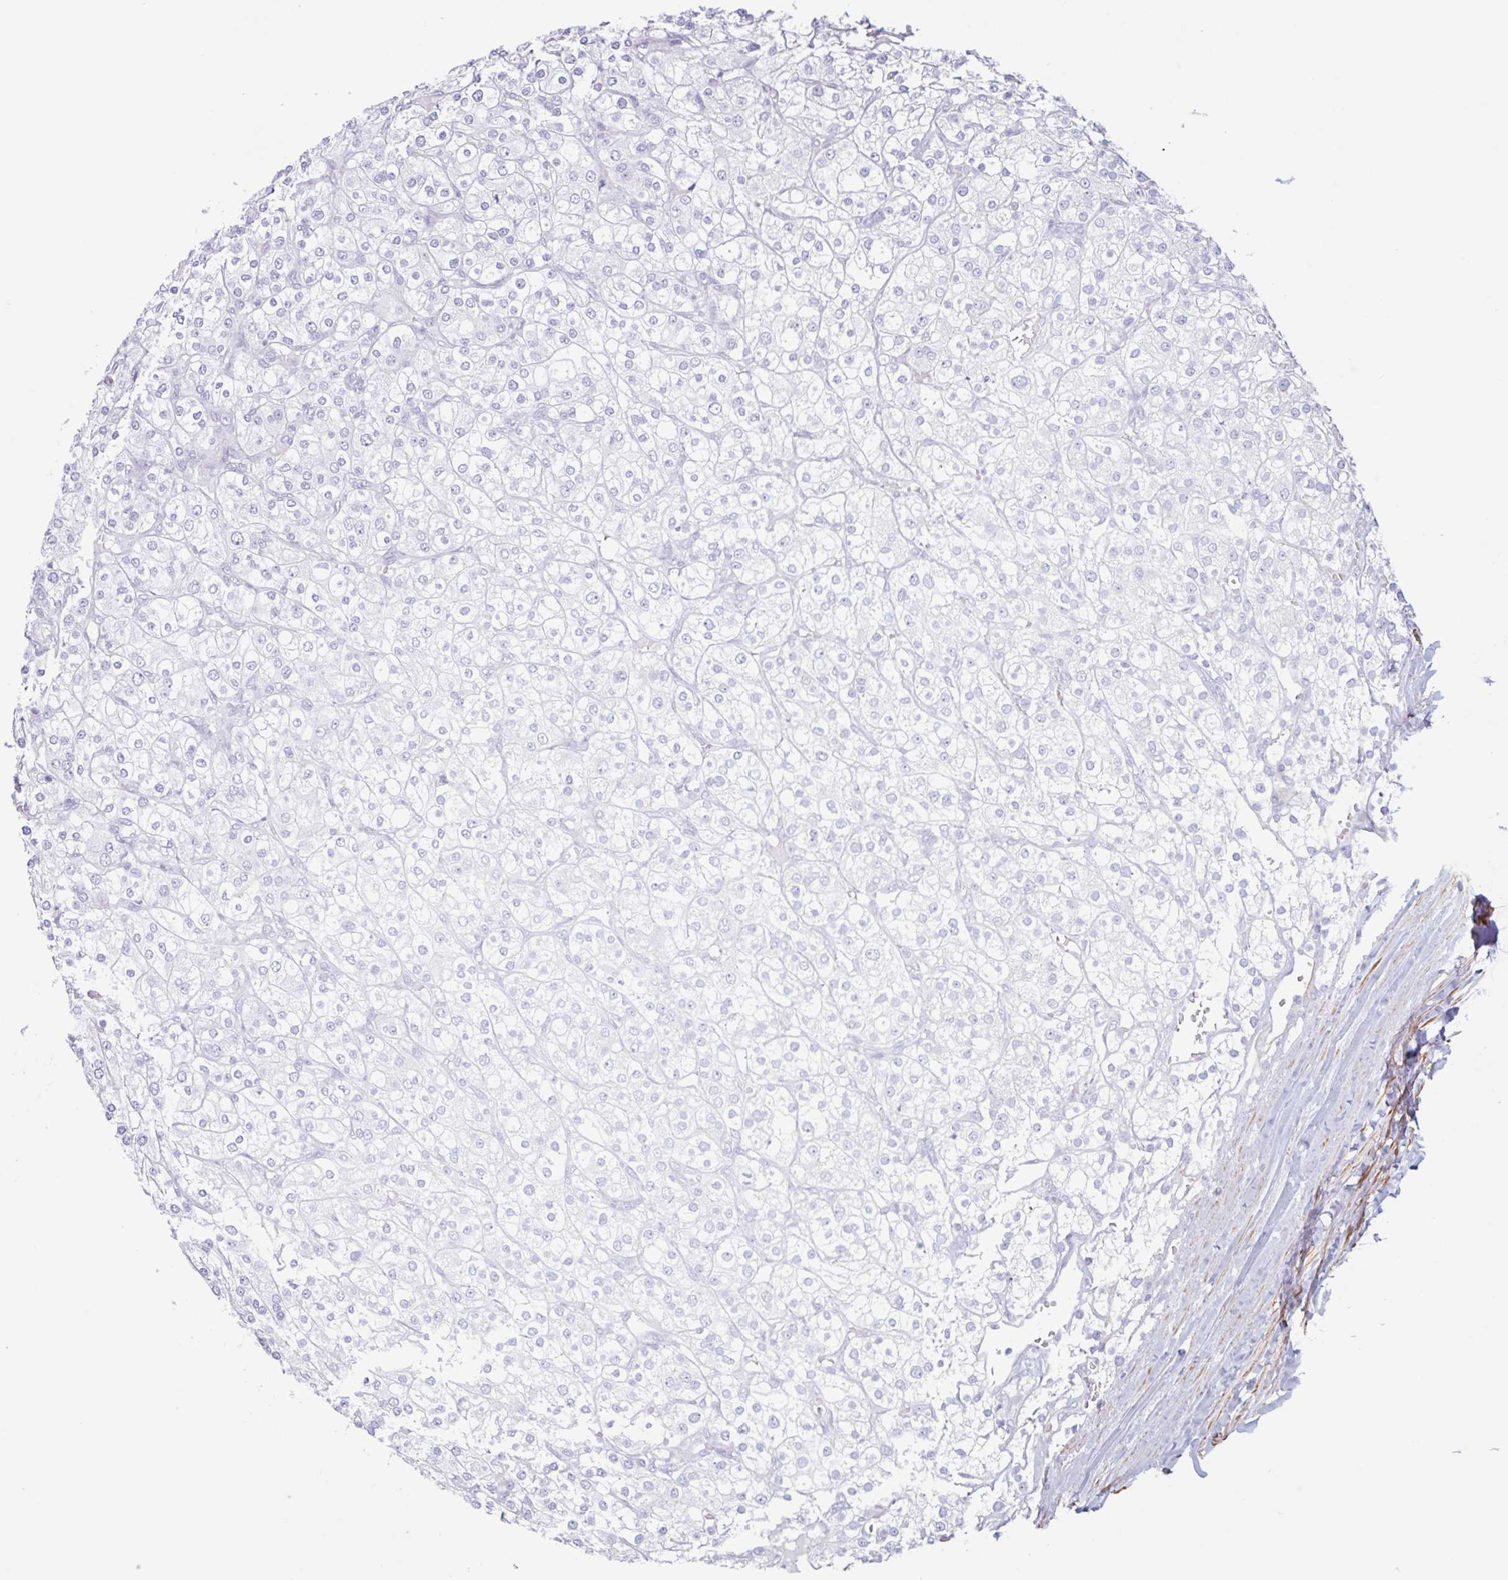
{"staining": {"intensity": "negative", "quantity": "none", "location": "none"}, "tissue": "renal cancer", "cell_type": "Tumor cells", "image_type": "cancer", "snomed": [{"axis": "morphology", "description": "Adenocarcinoma, NOS"}, {"axis": "topography", "description": "Kidney"}], "caption": "Renal adenocarcinoma was stained to show a protein in brown. There is no significant staining in tumor cells.", "gene": "MYH10", "patient": {"sex": "male", "age": 80}}